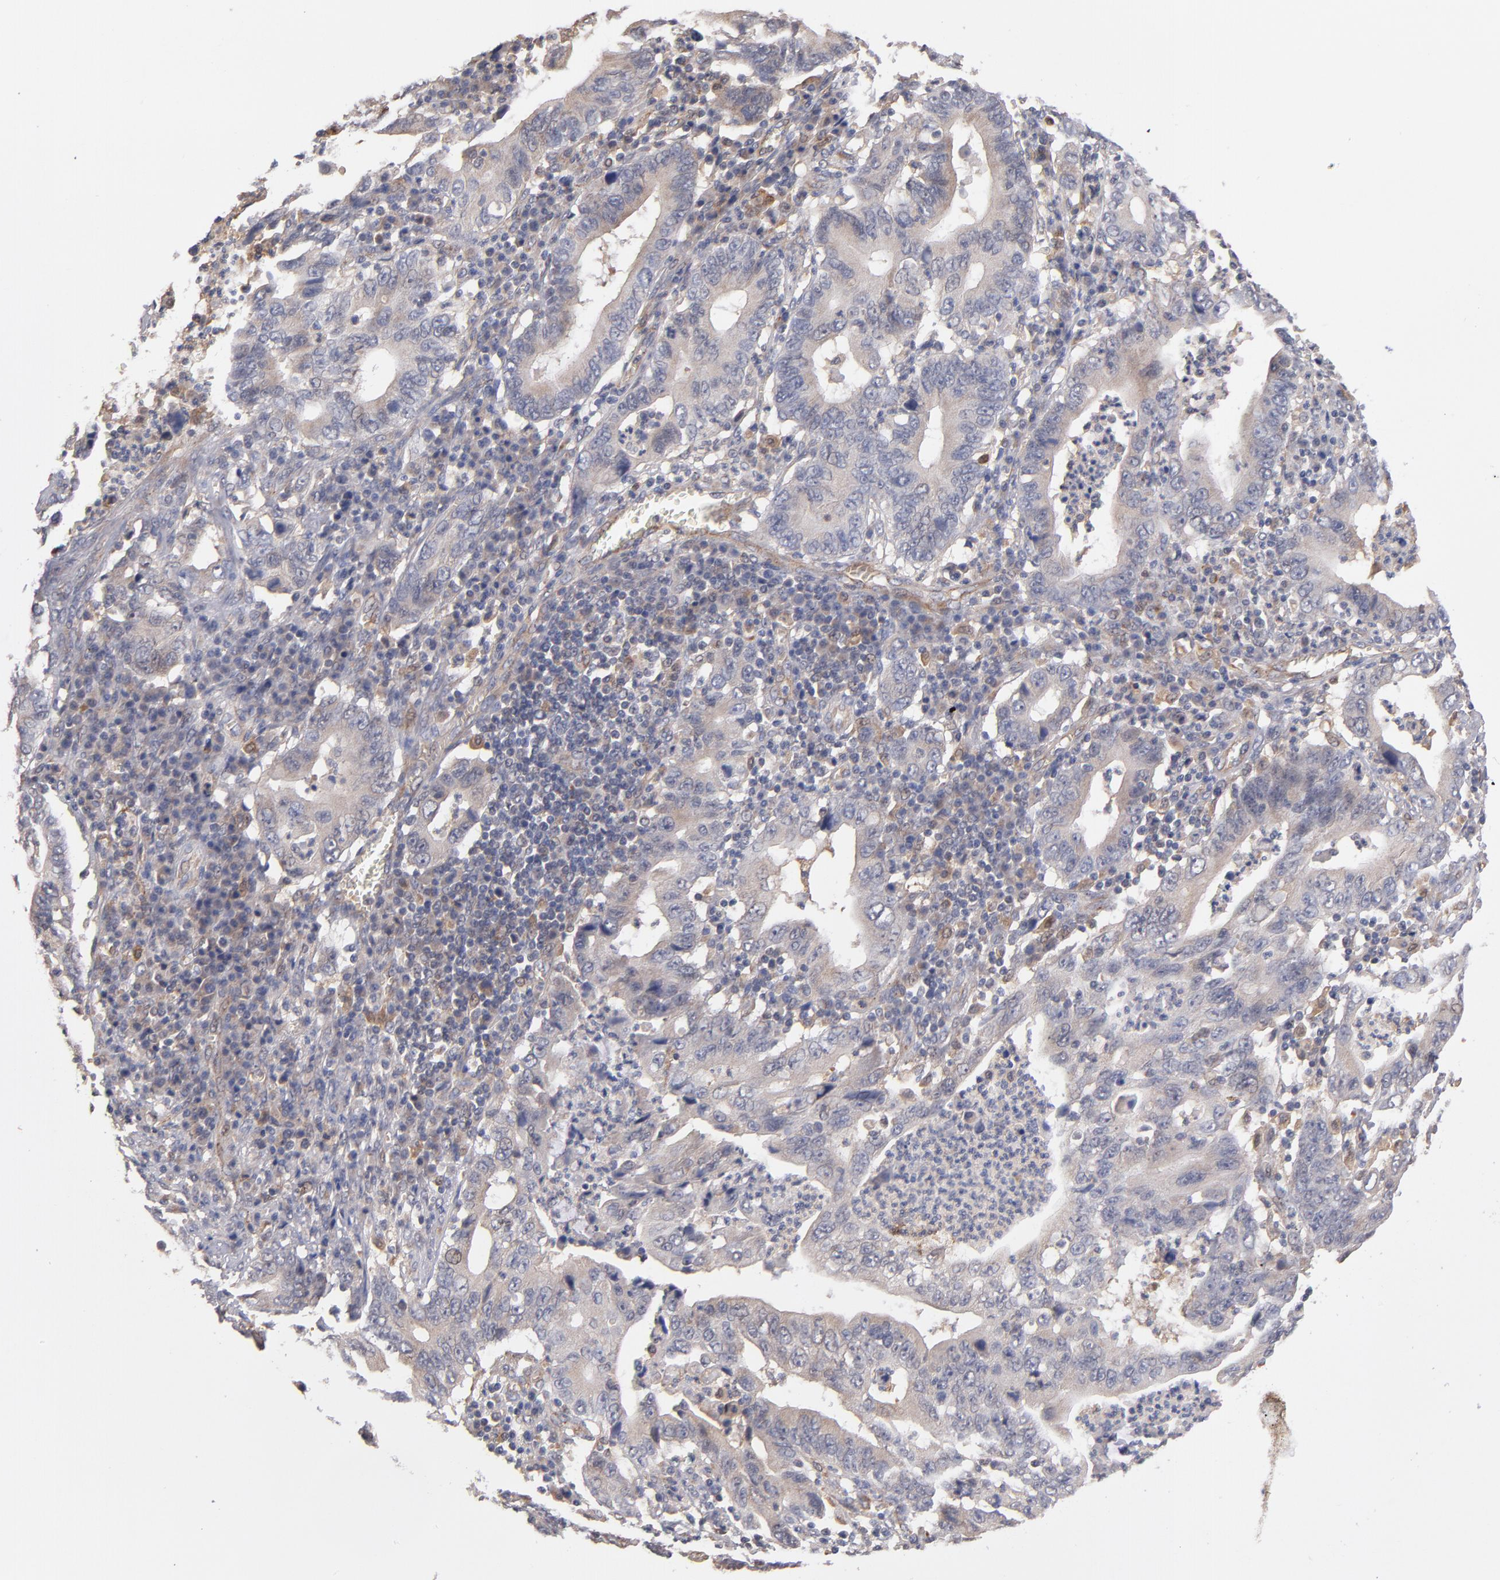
{"staining": {"intensity": "weak", "quantity": ">75%", "location": "cytoplasmic/membranous"}, "tissue": "stomach cancer", "cell_type": "Tumor cells", "image_type": "cancer", "snomed": [{"axis": "morphology", "description": "Adenocarcinoma, NOS"}, {"axis": "topography", "description": "Stomach, upper"}], "caption": "This is an image of immunohistochemistry staining of stomach adenocarcinoma, which shows weak expression in the cytoplasmic/membranous of tumor cells.", "gene": "GMFG", "patient": {"sex": "male", "age": 63}}